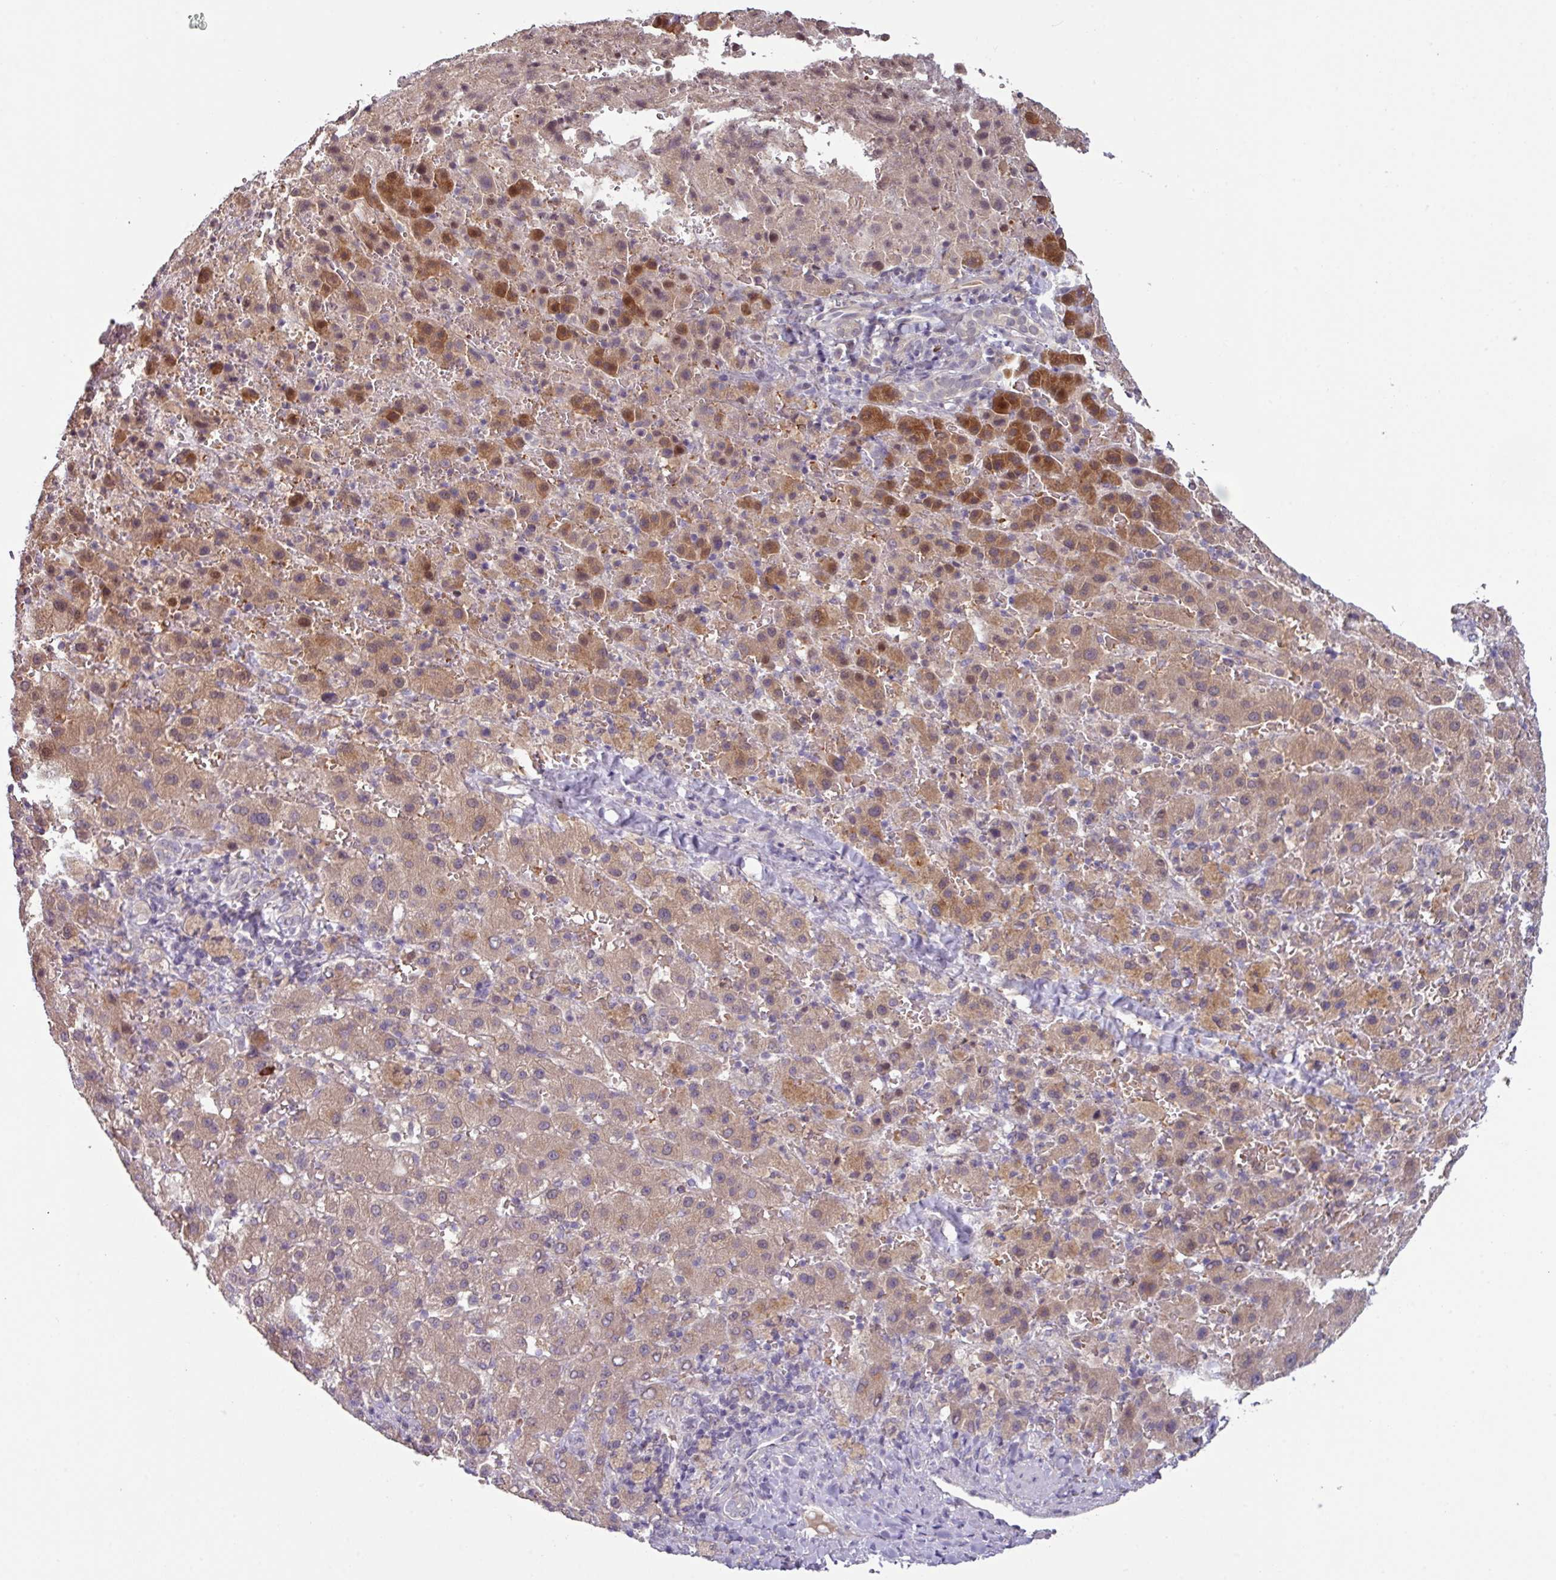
{"staining": {"intensity": "moderate", "quantity": "25%-75%", "location": "cytoplasmic/membranous,nuclear"}, "tissue": "liver cancer", "cell_type": "Tumor cells", "image_type": "cancer", "snomed": [{"axis": "morphology", "description": "Carcinoma, Hepatocellular, NOS"}, {"axis": "topography", "description": "Liver"}], "caption": "Protein analysis of liver hepatocellular carcinoma tissue exhibits moderate cytoplasmic/membranous and nuclear staining in approximately 25%-75% of tumor cells. (brown staining indicates protein expression, while blue staining denotes nuclei).", "gene": "SLC5A10", "patient": {"sex": "female", "age": 58}}